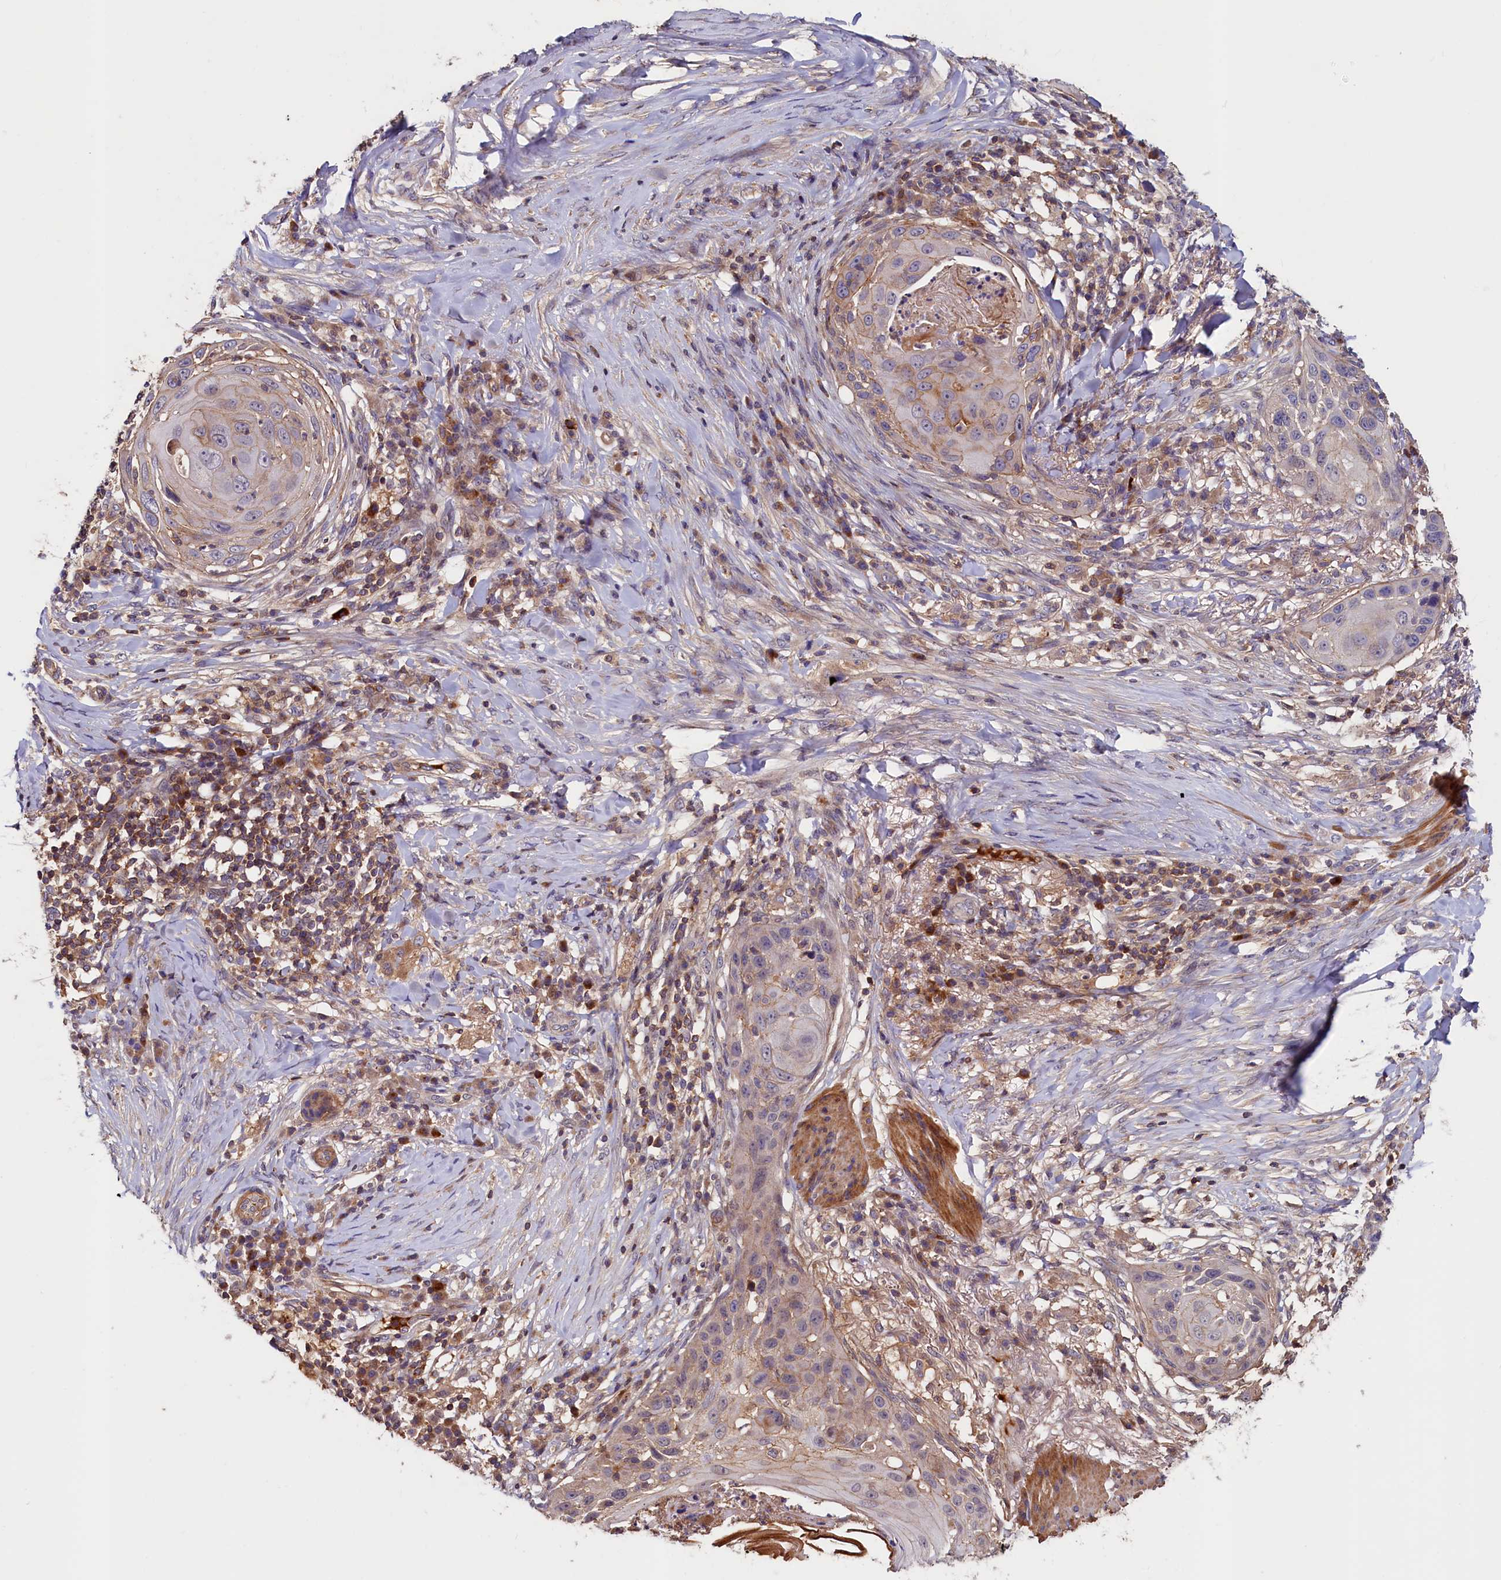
{"staining": {"intensity": "moderate", "quantity": "<25%", "location": "cytoplasmic/membranous"}, "tissue": "skin cancer", "cell_type": "Tumor cells", "image_type": "cancer", "snomed": [{"axis": "morphology", "description": "Squamous cell carcinoma, NOS"}, {"axis": "topography", "description": "Skin"}], "caption": "Immunohistochemical staining of human skin cancer (squamous cell carcinoma) reveals moderate cytoplasmic/membranous protein expression in approximately <25% of tumor cells.", "gene": "DUOXA1", "patient": {"sex": "female", "age": 44}}